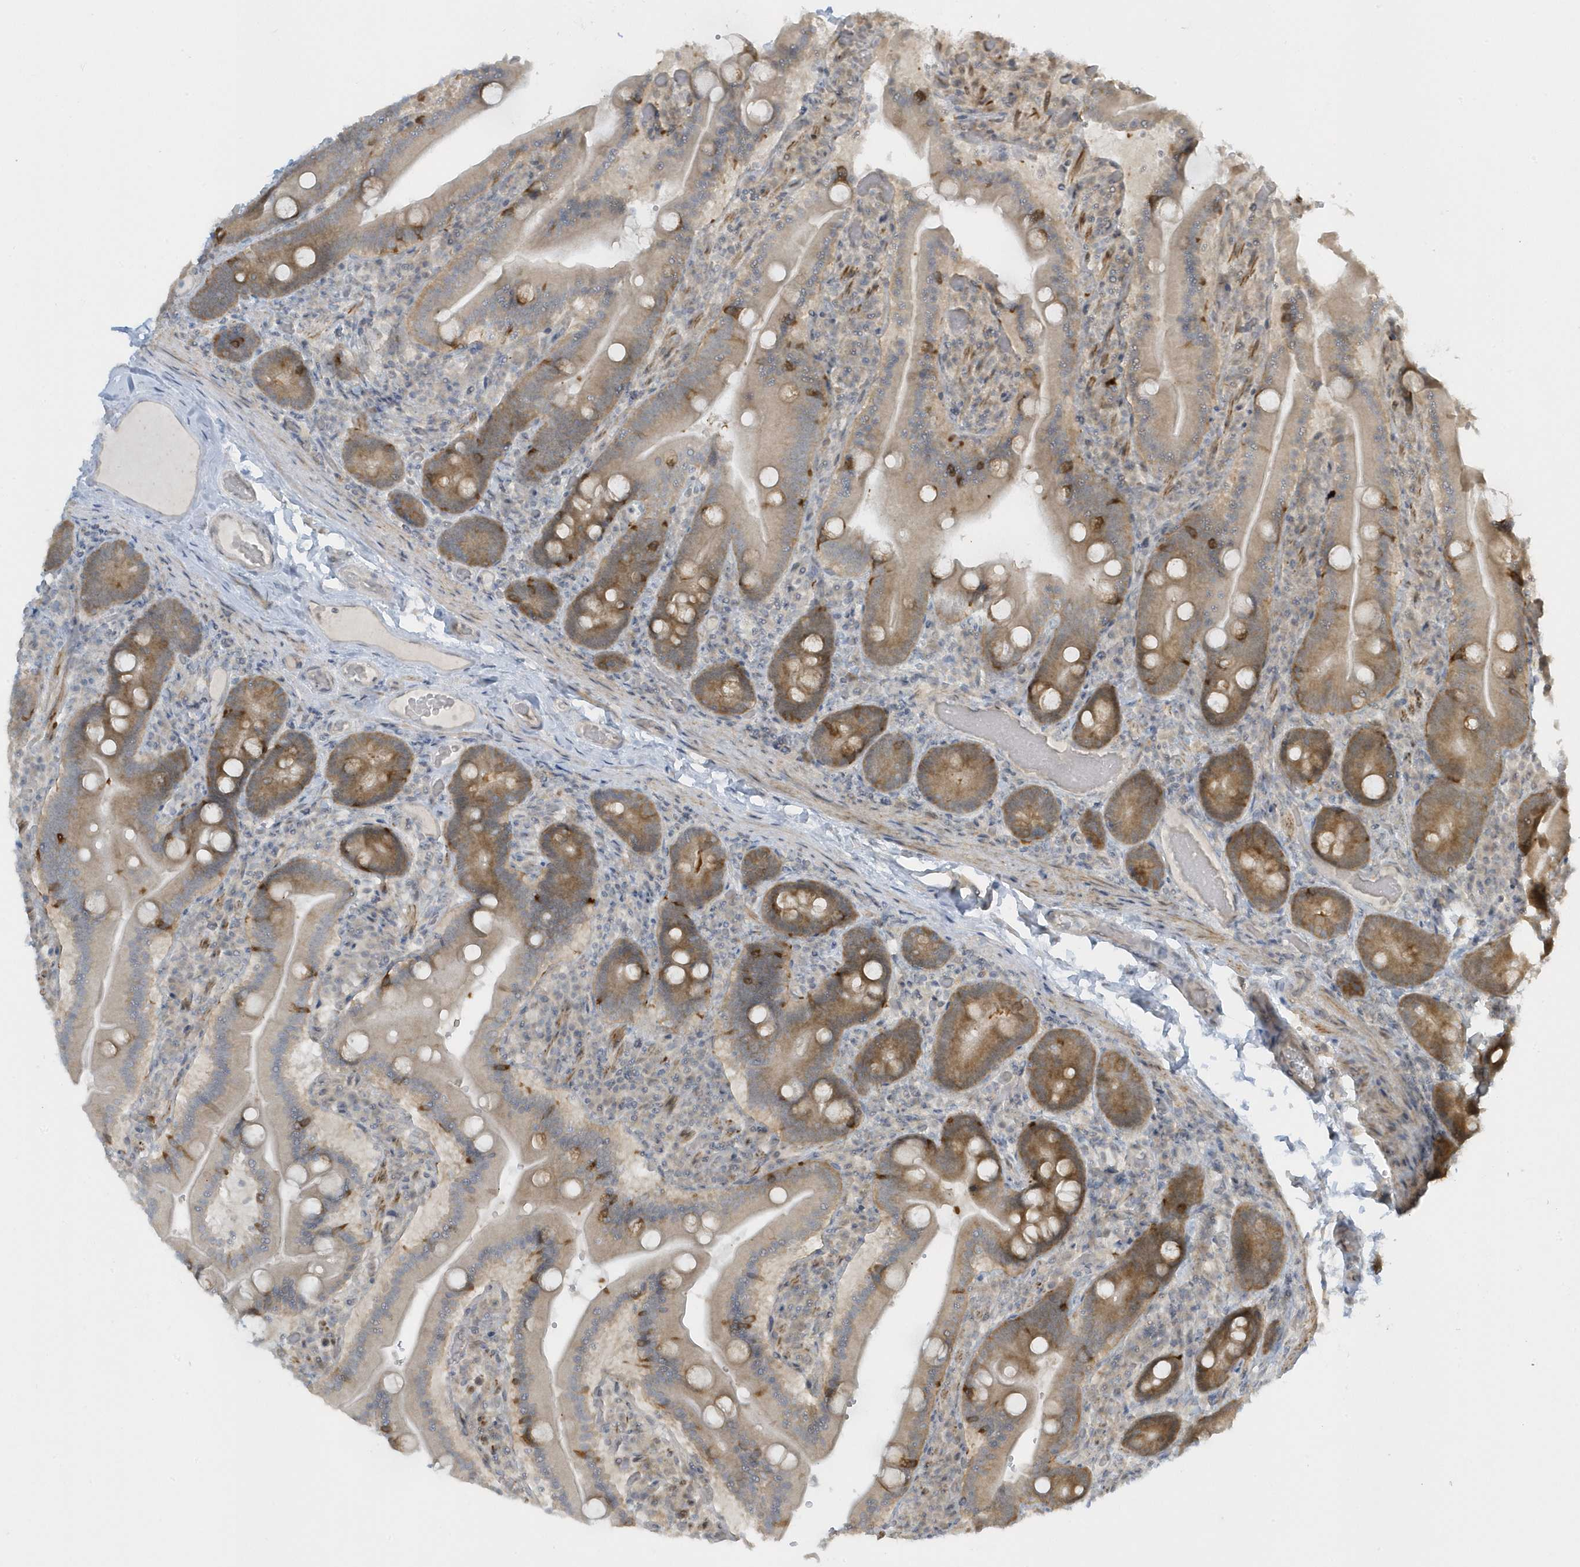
{"staining": {"intensity": "moderate", "quantity": "25%-75%", "location": "cytoplasmic/membranous"}, "tissue": "duodenum", "cell_type": "Glandular cells", "image_type": "normal", "snomed": [{"axis": "morphology", "description": "Normal tissue, NOS"}, {"axis": "topography", "description": "Duodenum"}], "caption": "About 25%-75% of glandular cells in normal duodenum reveal moderate cytoplasmic/membranous protein expression as visualized by brown immunohistochemical staining.", "gene": "SCN3A", "patient": {"sex": "female", "age": 62}}